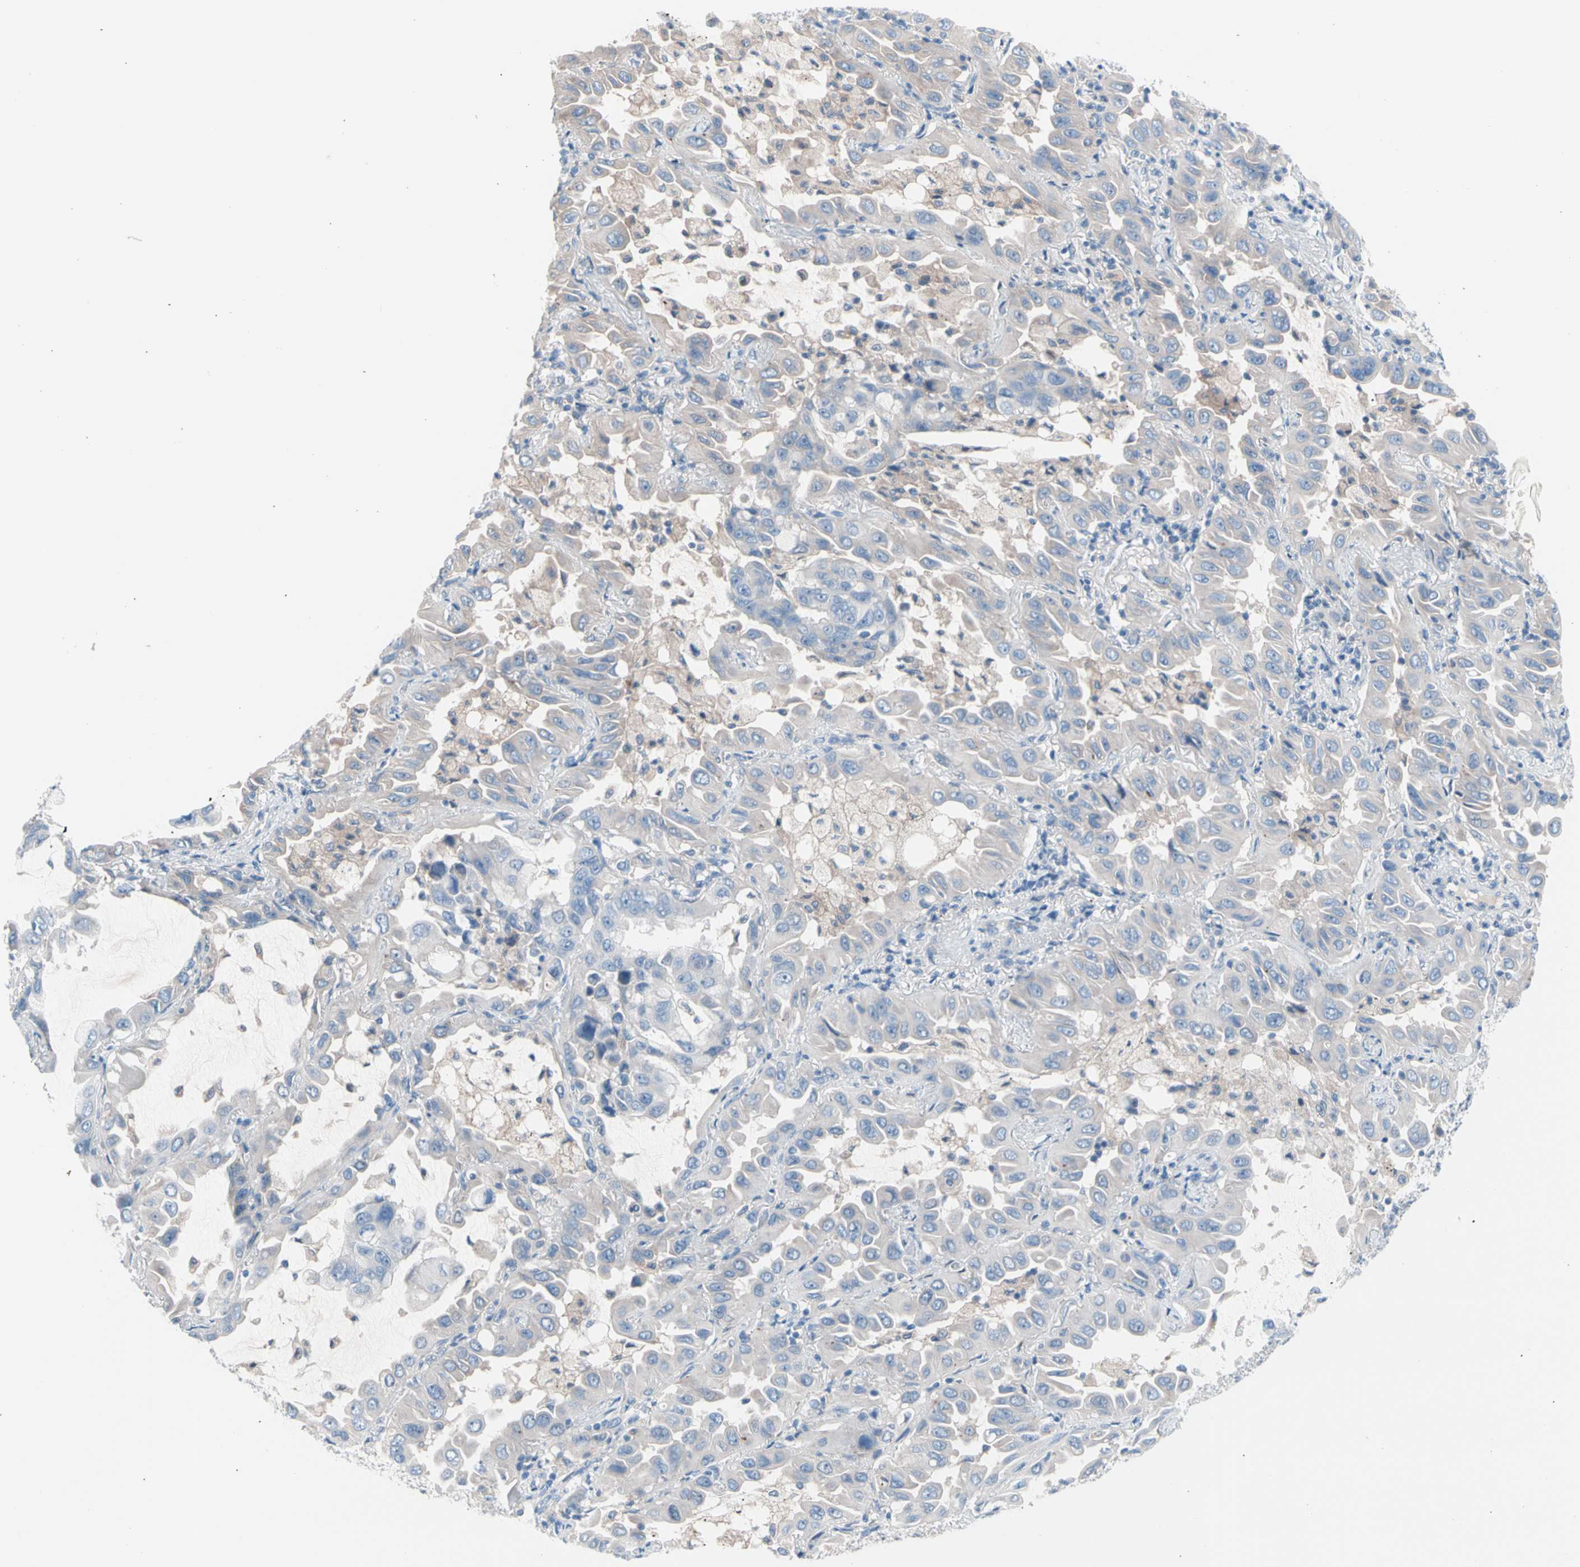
{"staining": {"intensity": "weak", "quantity": "25%-75%", "location": "cytoplasmic/membranous"}, "tissue": "lung cancer", "cell_type": "Tumor cells", "image_type": "cancer", "snomed": [{"axis": "morphology", "description": "Adenocarcinoma, NOS"}, {"axis": "topography", "description": "Lung"}], "caption": "Brown immunohistochemical staining in lung cancer (adenocarcinoma) reveals weak cytoplasmic/membranous staining in about 25%-75% of tumor cells.", "gene": "CASQ1", "patient": {"sex": "male", "age": 64}}